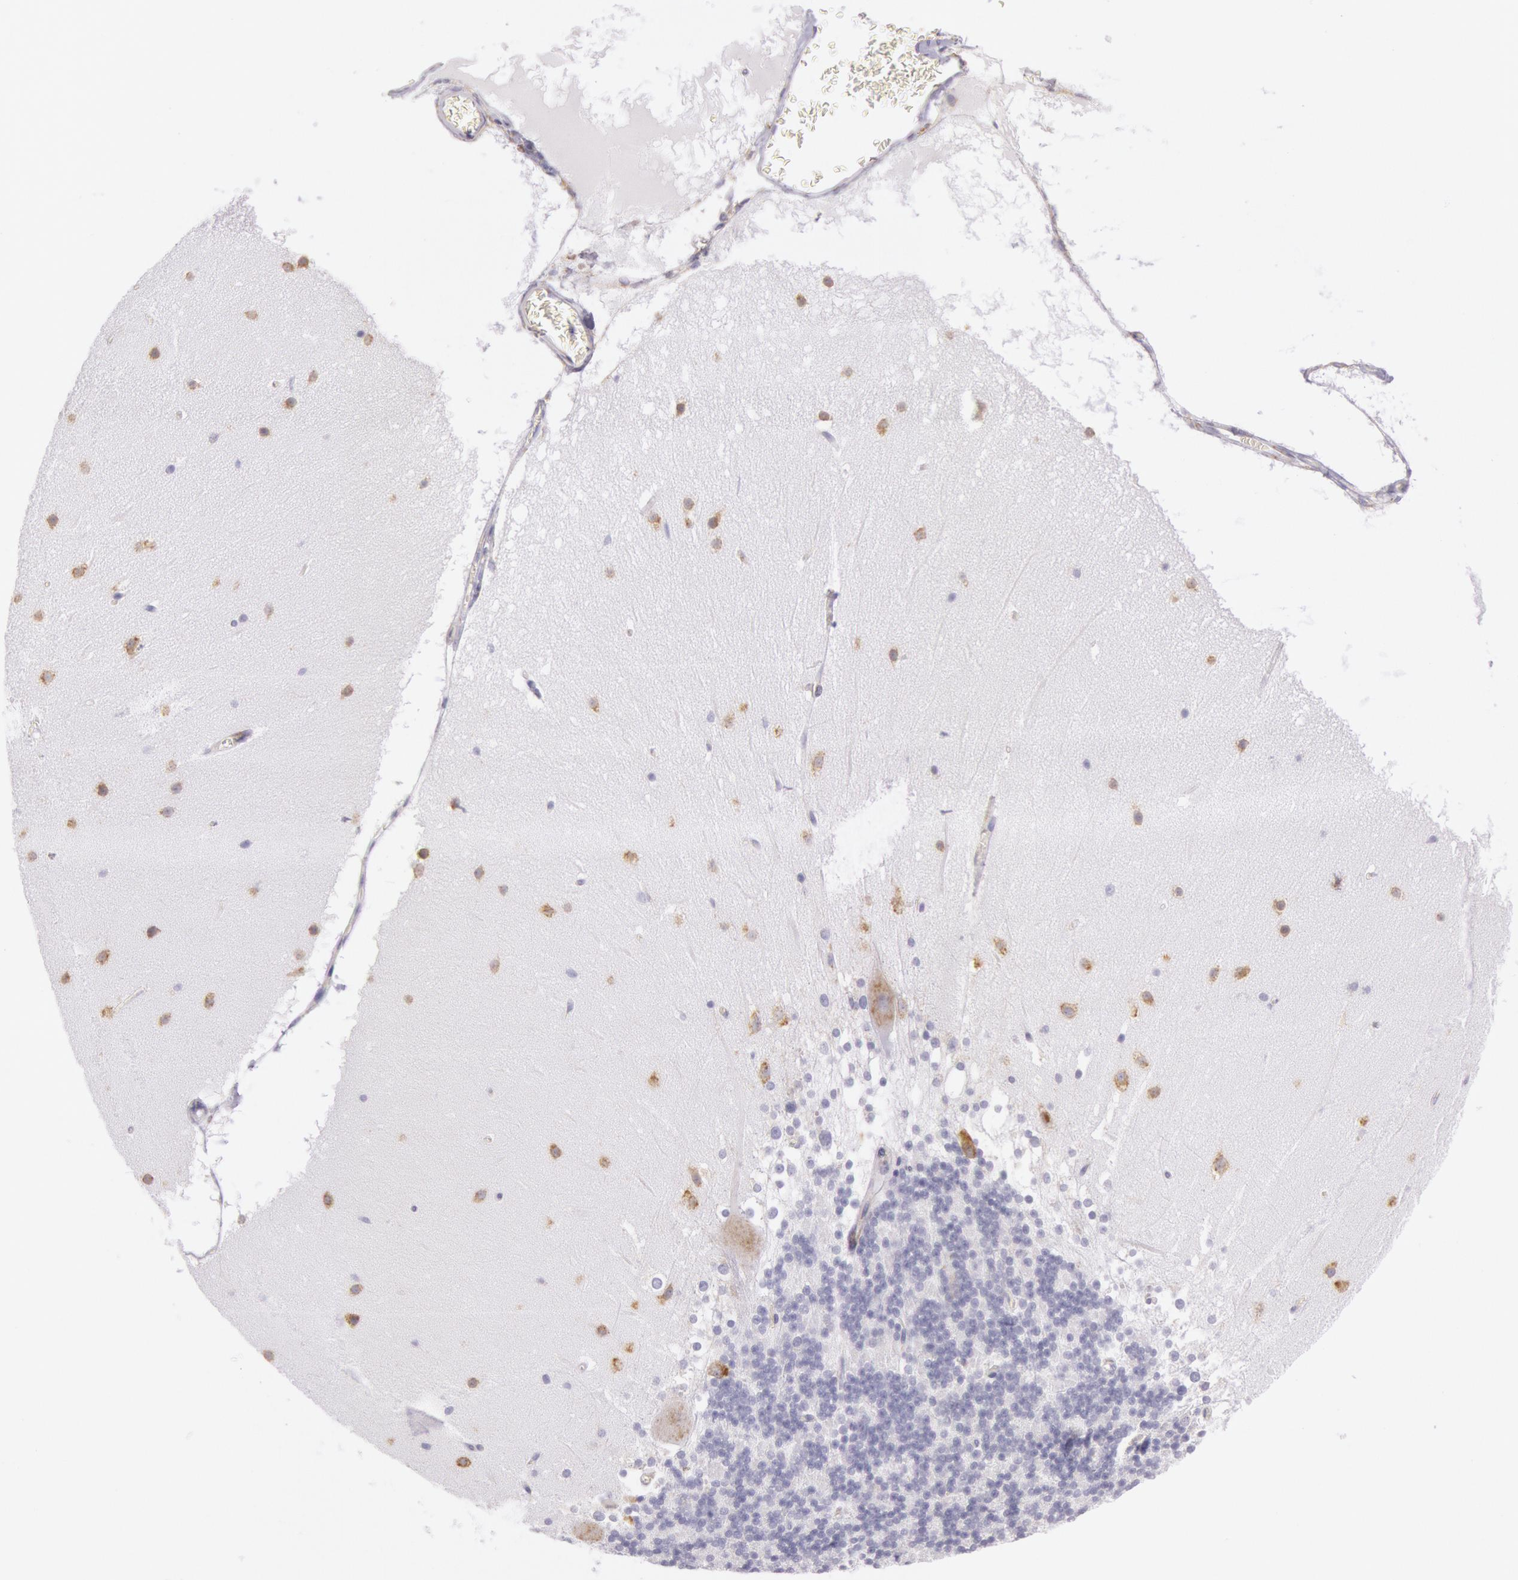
{"staining": {"intensity": "moderate", "quantity": "<25%", "location": "cytoplasmic/membranous"}, "tissue": "cerebellum", "cell_type": "Cells in granular layer", "image_type": "normal", "snomed": [{"axis": "morphology", "description": "Normal tissue, NOS"}, {"axis": "topography", "description": "Cerebellum"}], "caption": "Immunohistochemistry (DAB) staining of normal human cerebellum exhibits moderate cytoplasmic/membranous protein positivity in about <25% of cells in granular layer. (IHC, brightfield microscopy, high magnification).", "gene": "CIDEB", "patient": {"sex": "female", "age": 19}}